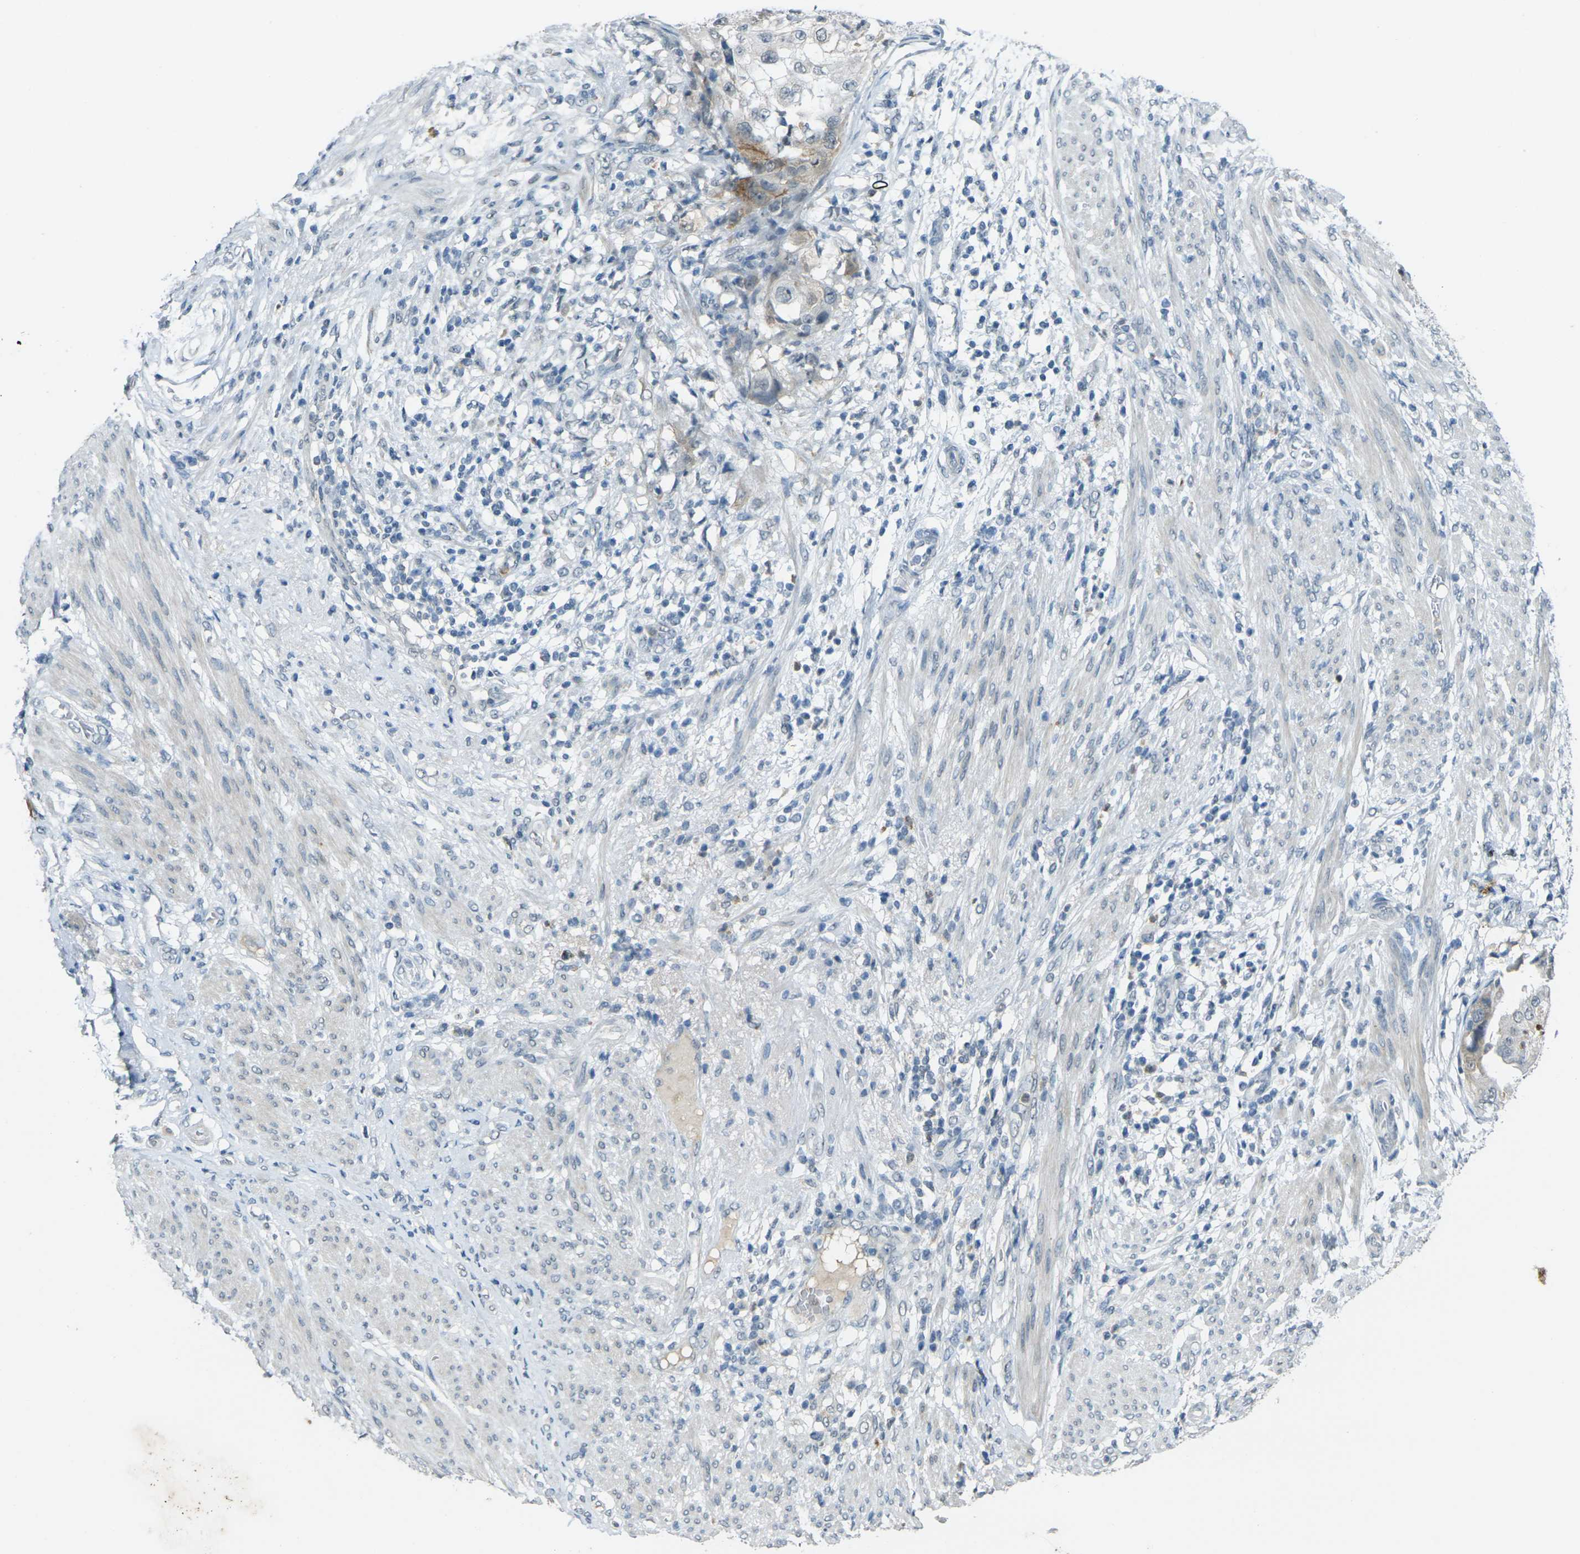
{"staining": {"intensity": "moderate", "quantity": "<25%", "location": "cytoplasmic/membranous"}, "tissue": "endometrial cancer", "cell_type": "Tumor cells", "image_type": "cancer", "snomed": [{"axis": "morphology", "description": "Adenocarcinoma, NOS"}, {"axis": "topography", "description": "Endometrium"}], "caption": "Immunohistochemistry (IHC) (DAB) staining of human adenocarcinoma (endometrial) demonstrates moderate cytoplasmic/membranous protein staining in about <25% of tumor cells.", "gene": "SPTBN2", "patient": {"sex": "female", "age": 85}}